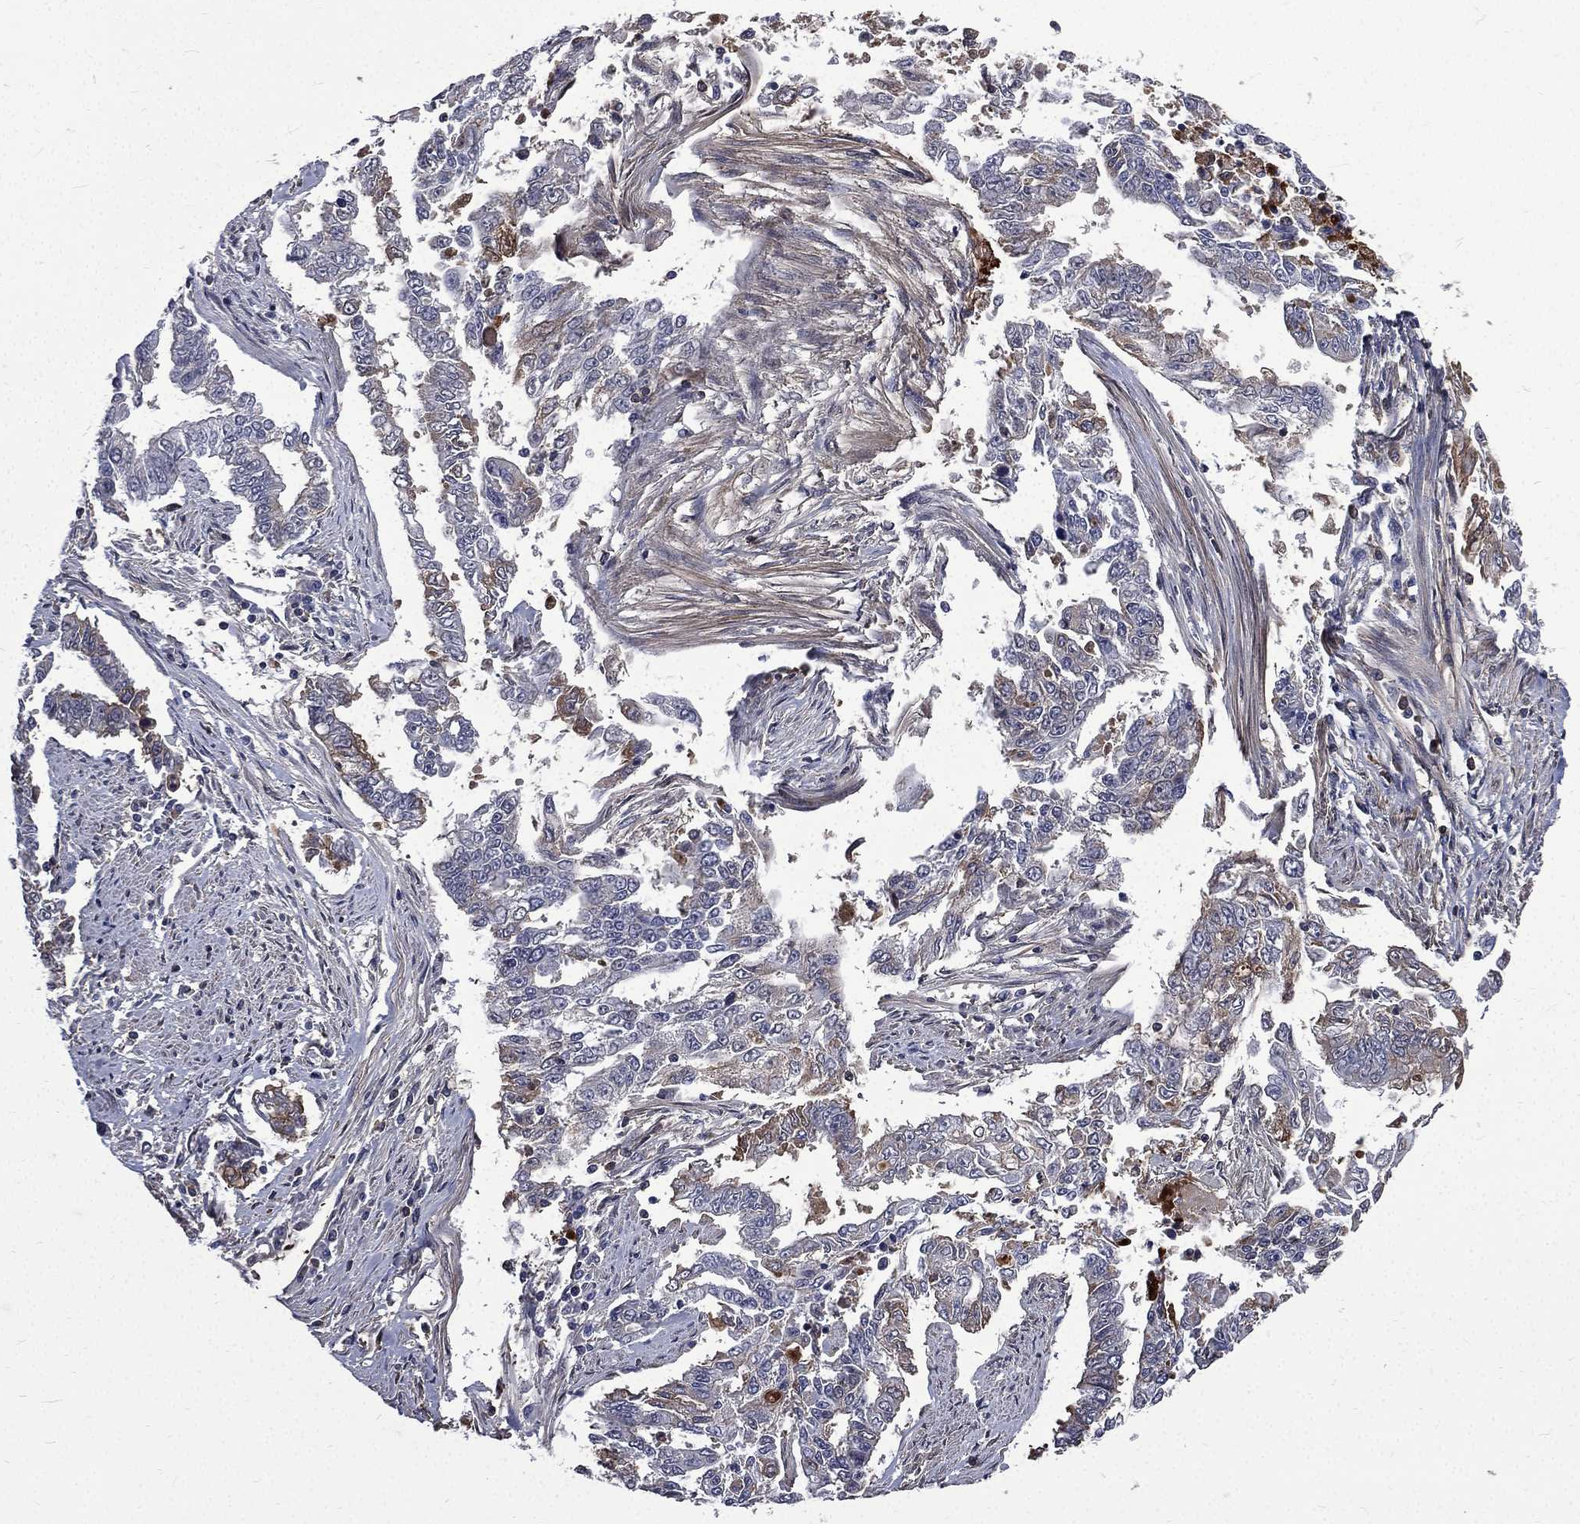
{"staining": {"intensity": "negative", "quantity": "none", "location": "none"}, "tissue": "endometrial cancer", "cell_type": "Tumor cells", "image_type": "cancer", "snomed": [{"axis": "morphology", "description": "Adenocarcinoma, NOS"}, {"axis": "topography", "description": "Uterus"}], "caption": "Tumor cells are negative for brown protein staining in endometrial cancer (adenocarcinoma).", "gene": "FGG", "patient": {"sex": "female", "age": 59}}